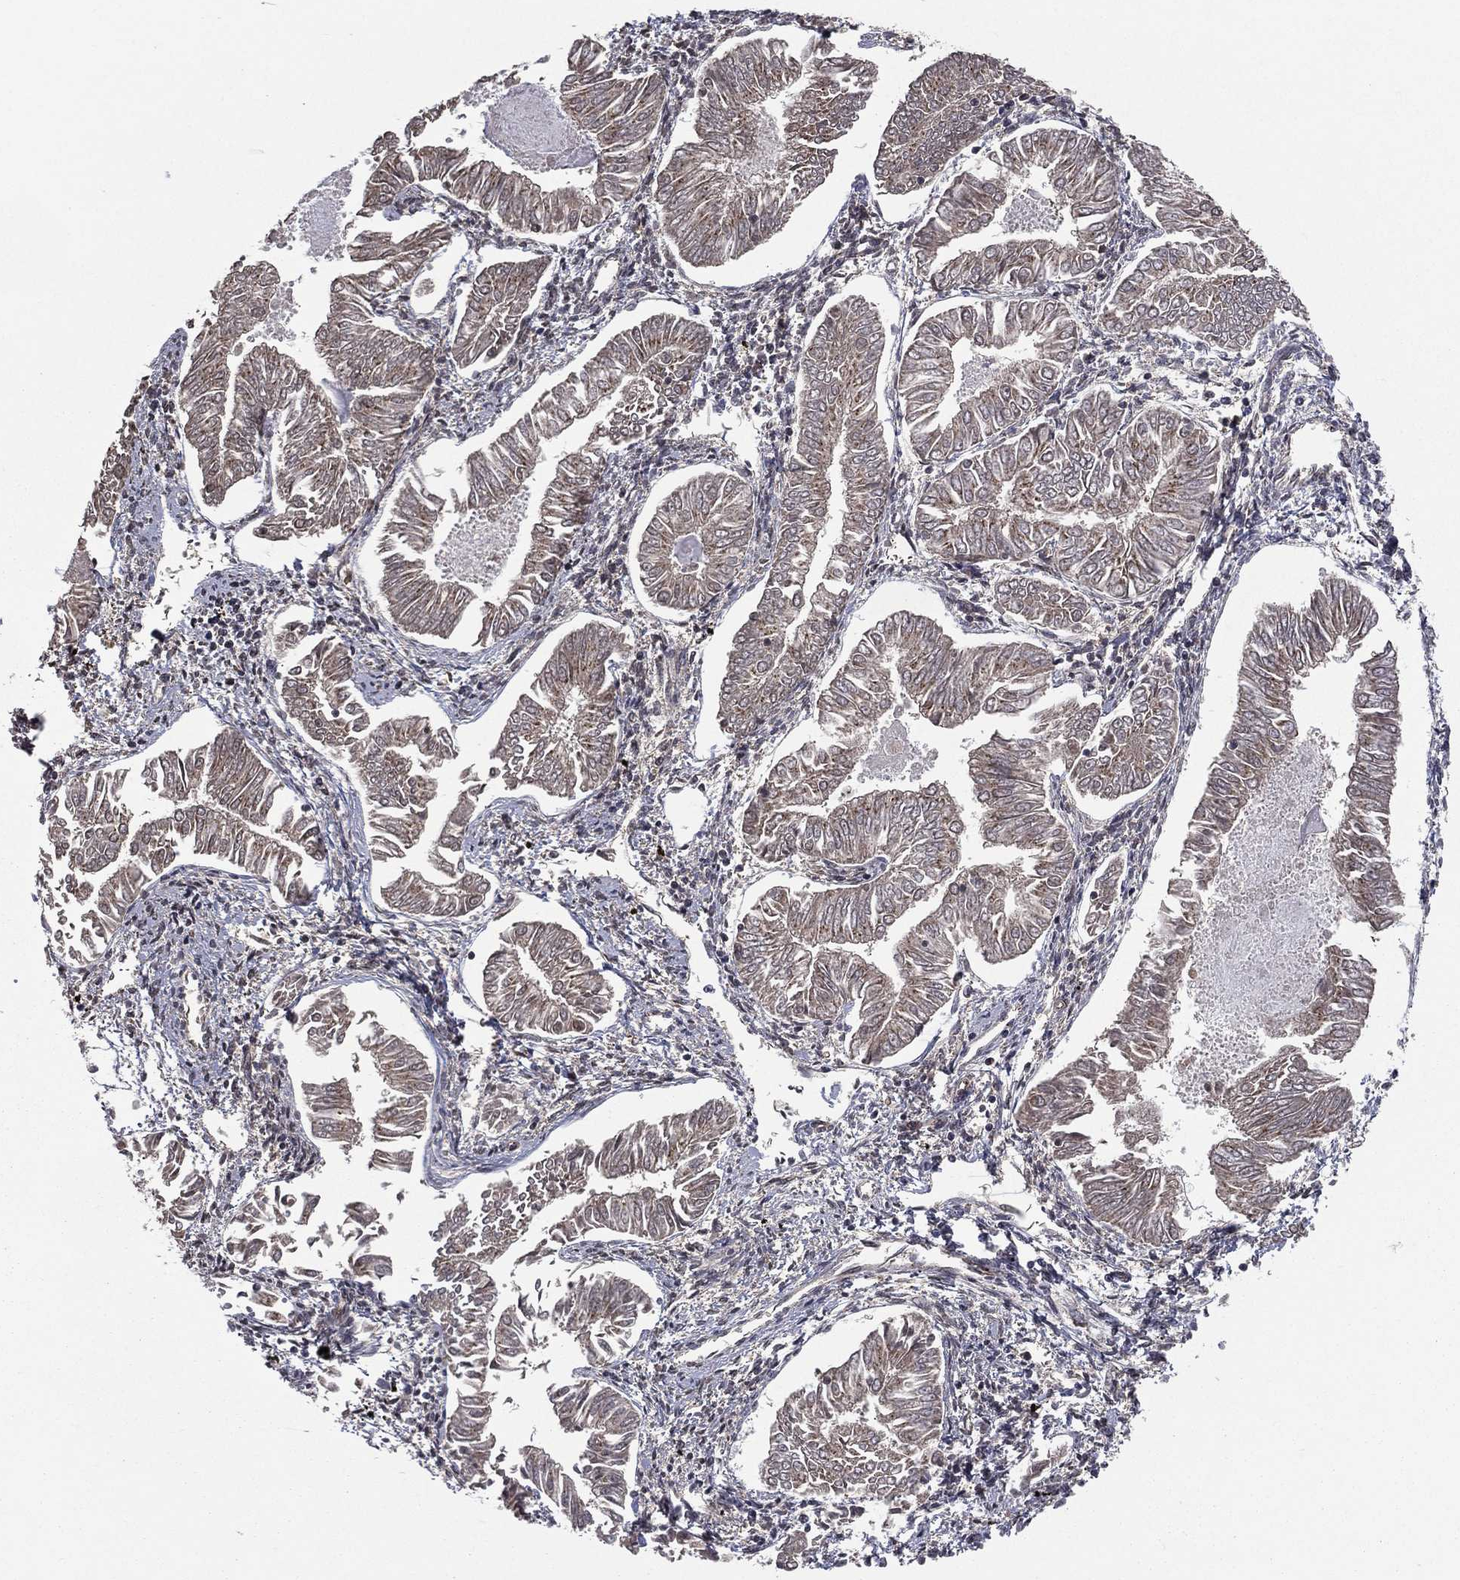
{"staining": {"intensity": "moderate", "quantity": "<25%", "location": "cytoplasmic/membranous"}, "tissue": "endometrial cancer", "cell_type": "Tumor cells", "image_type": "cancer", "snomed": [{"axis": "morphology", "description": "Adenocarcinoma, NOS"}, {"axis": "topography", "description": "Endometrium"}], "caption": "Immunohistochemical staining of human endometrial cancer (adenocarcinoma) displays moderate cytoplasmic/membranous protein expression in approximately <25% of tumor cells. The protein is stained brown, and the nuclei are stained in blue (DAB (3,3'-diaminobenzidine) IHC with brightfield microscopy, high magnification).", "gene": "CERT1", "patient": {"sex": "female", "age": 53}}